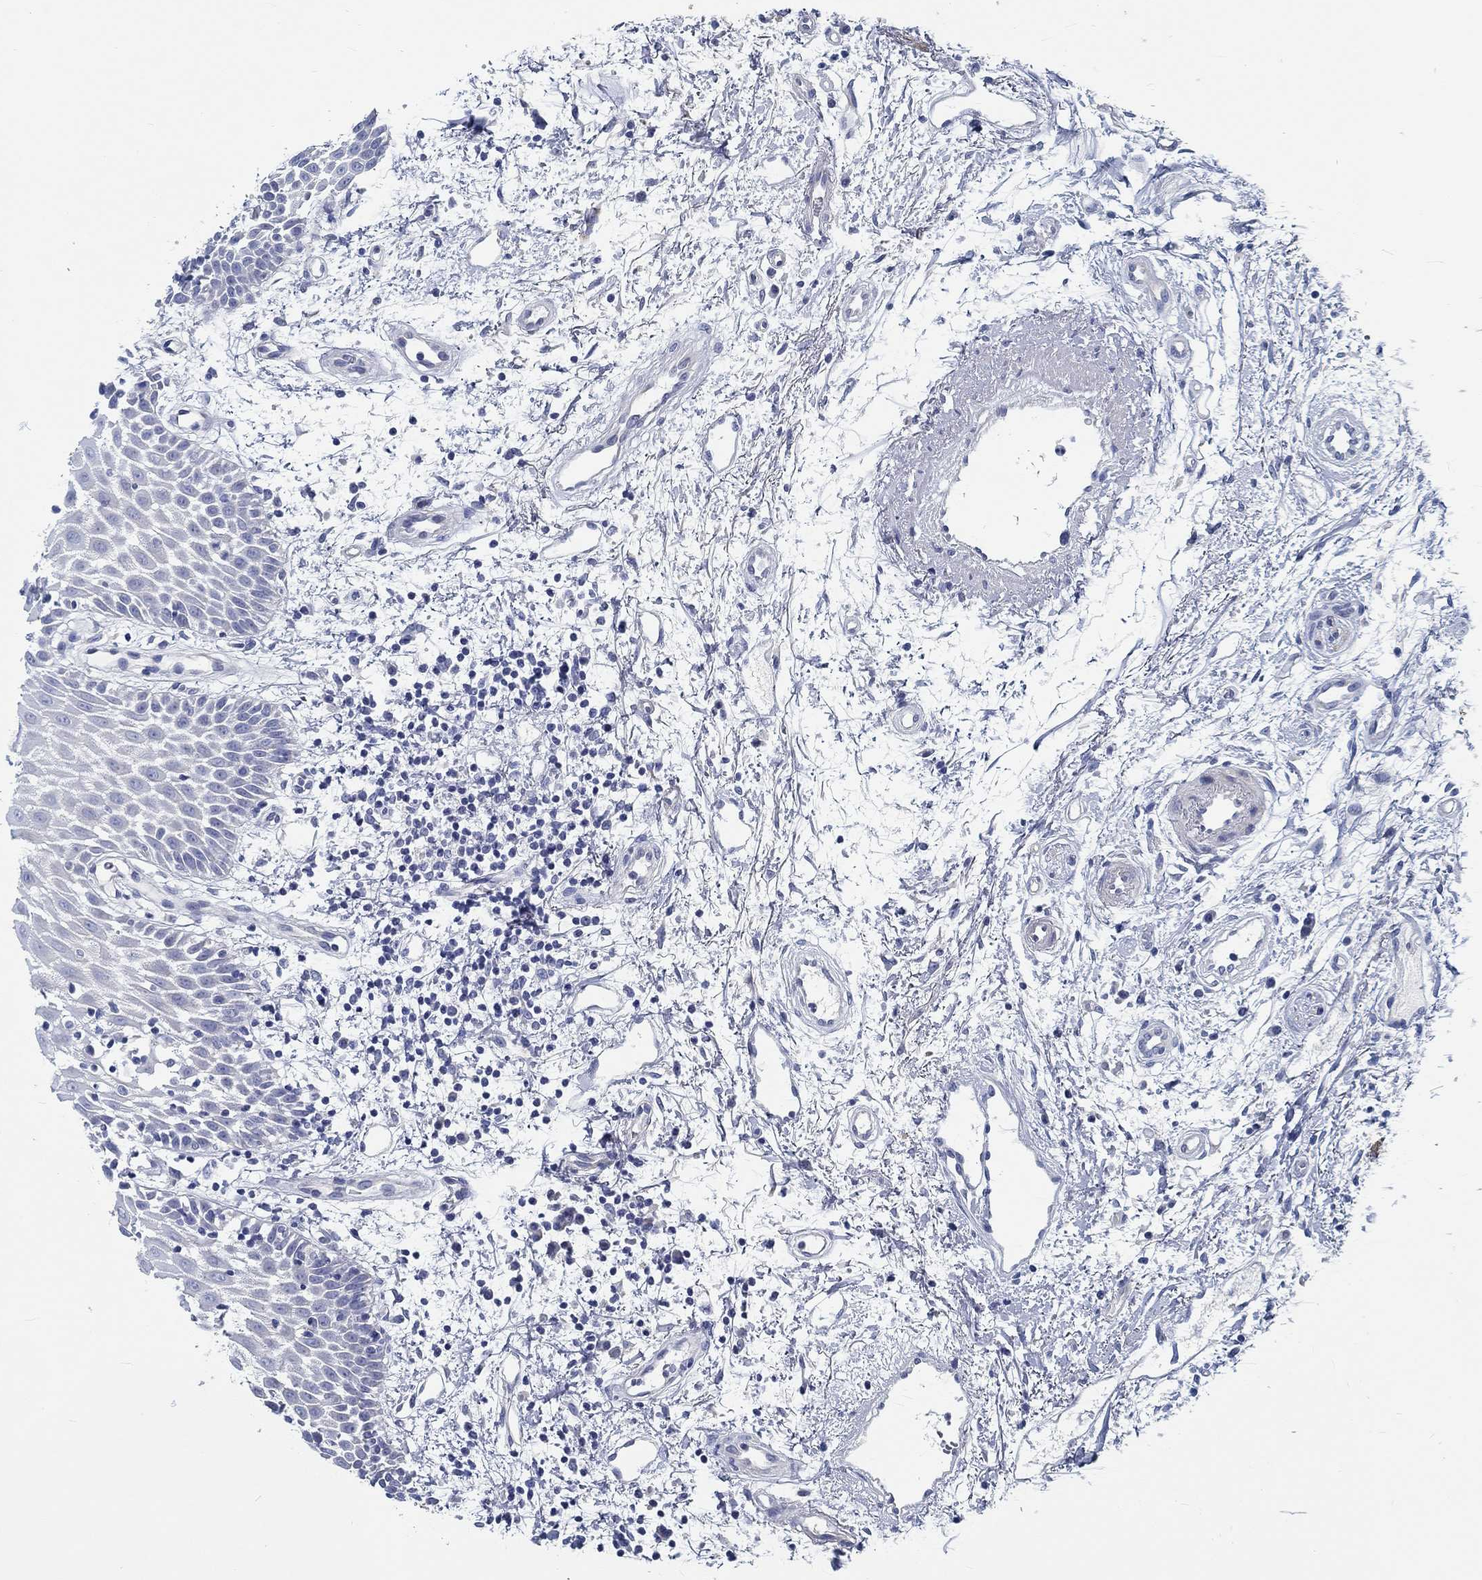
{"staining": {"intensity": "negative", "quantity": "none", "location": "none"}, "tissue": "oral mucosa", "cell_type": "Squamous epithelial cells", "image_type": "normal", "snomed": [{"axis": "morphology", "description": "Normal tissue, NOS"}, {"axis": "morphology", "description": "Squamous cell carcinoma, NOS"}, {"axis": "topography", "description": "Oral tissue"}, {"axis": "topography", "description": "Head-Neck"}], "caption": "Squamous epithelial cells show no significant protein staining in normal oral mucosa. Nuclei are stained in blue.", "gene": "MYBPC1", "patient": {"sex": "female", "age": 75}}